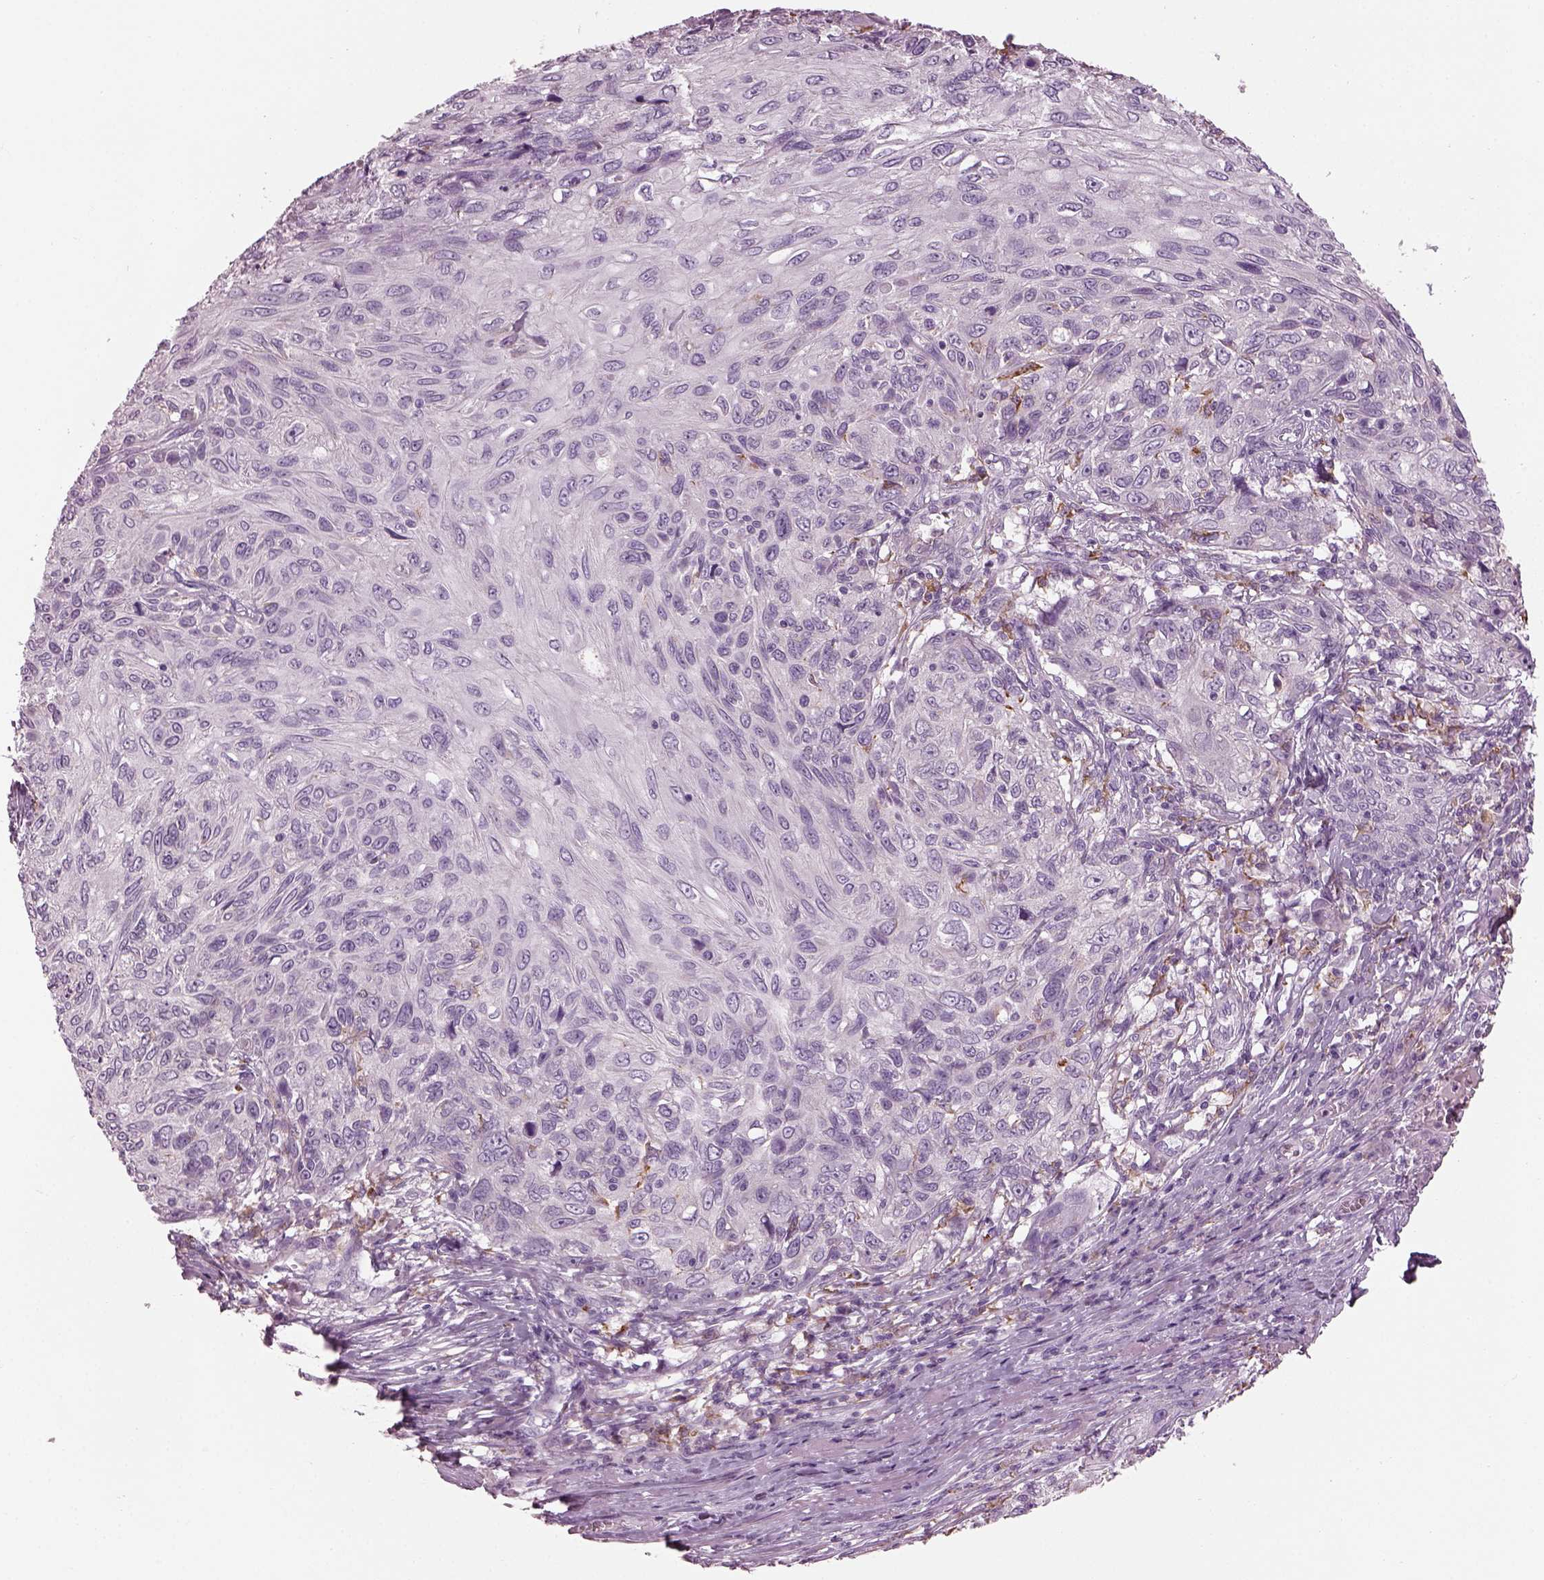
{"staining": {"intensity": "negative", "quantity": "none", "location": "none"}, "tissue": "skin cancer", "cell_type": "Tumor cells", "image_type": "cancer", "snomed": [{"axis": "morphology", "description": "Squamous cell carcinoma, NOS"}, {"axis": "topography", "description": "Skin"}], "caption": "The micrograph demonstrates no significant staining in tumor cells of squamous cell carcinoma (skin).", "gene": "TMEM231", "patient": {"sex": "male", "age": 92}}